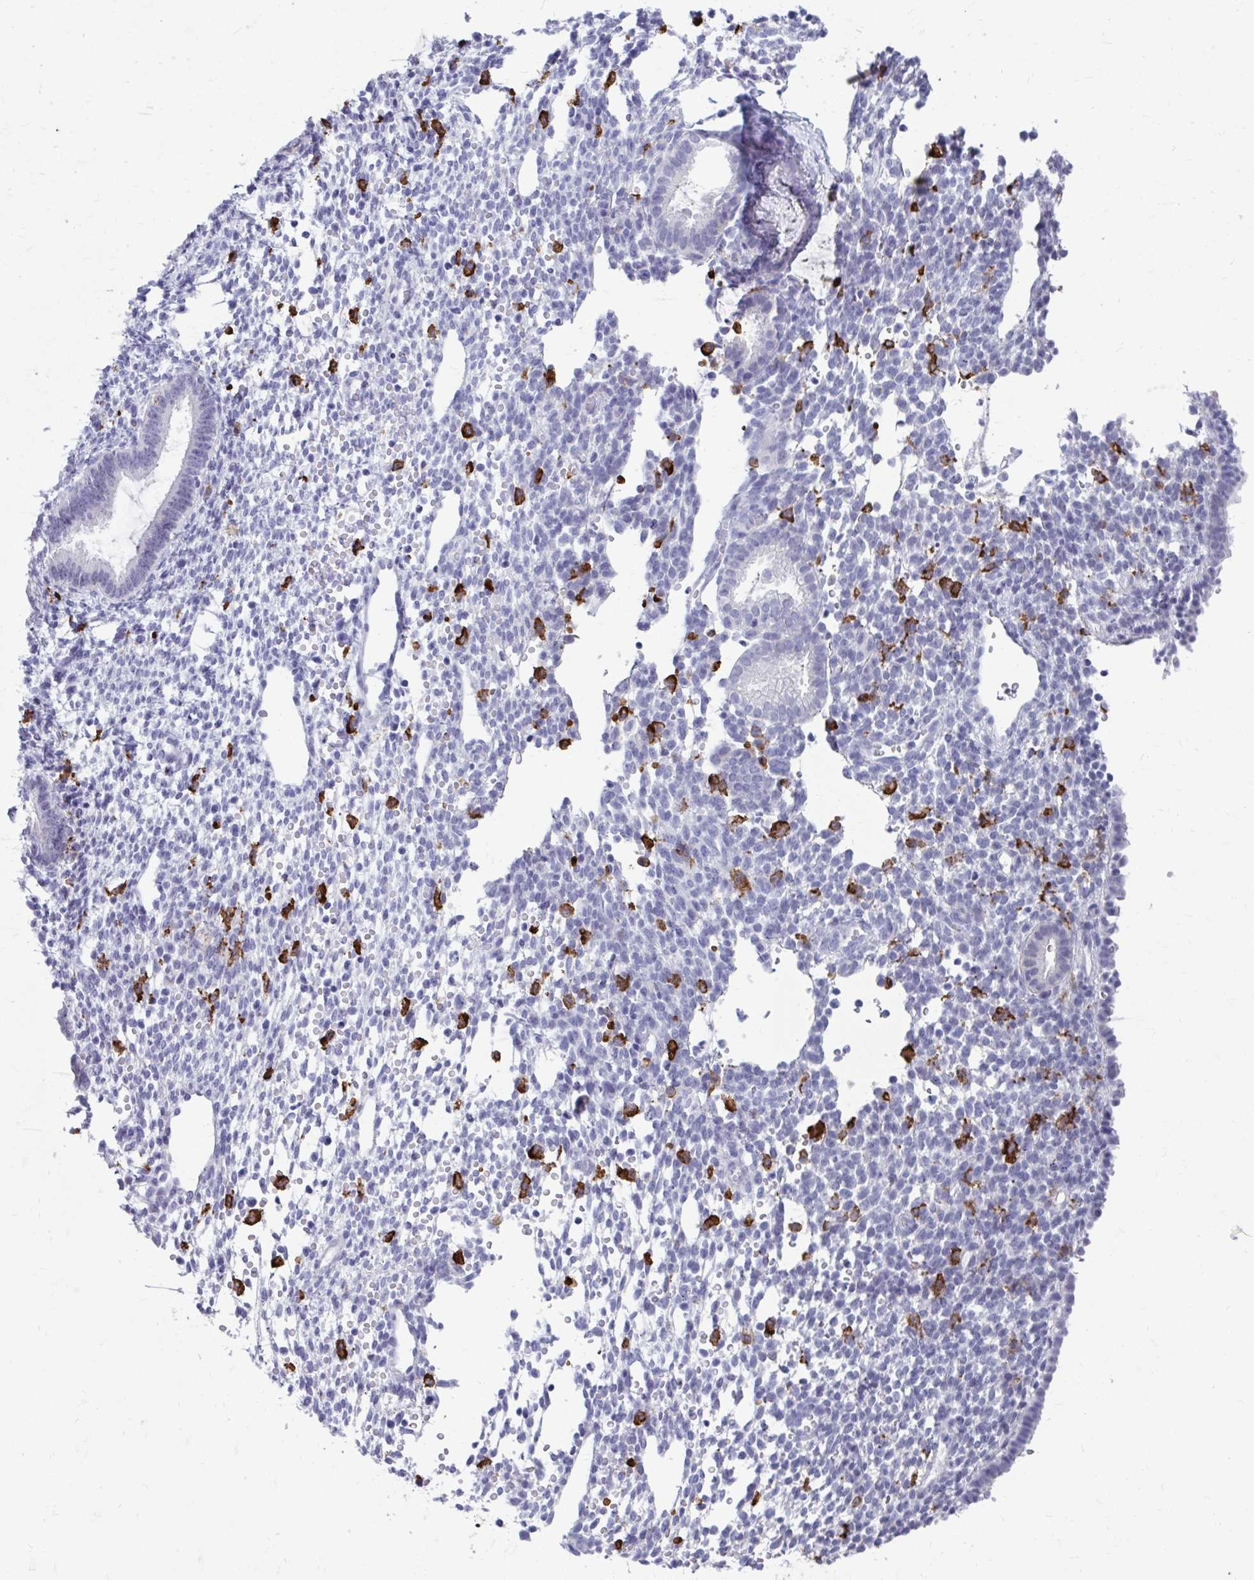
{"staining": {"intensity": "negative", "quantity": "none", "location": "none"}, "tissue": "endometrium", "cell_type": "Cells in endometrial stroma", "image_type": "normal", "snomed": [{"axis": "morphology", "description": "Normal tissue, NOS"}, {"axis": "topography", "description": "Endometrium"}], "caption": "A high-resolution histopathology image shows IHC staining of benign endometrium, which demonstrates no significant staining in cells in endometrial stroma.", "gene": "CD163", "patient": {"sex": "female", "age": 36}}